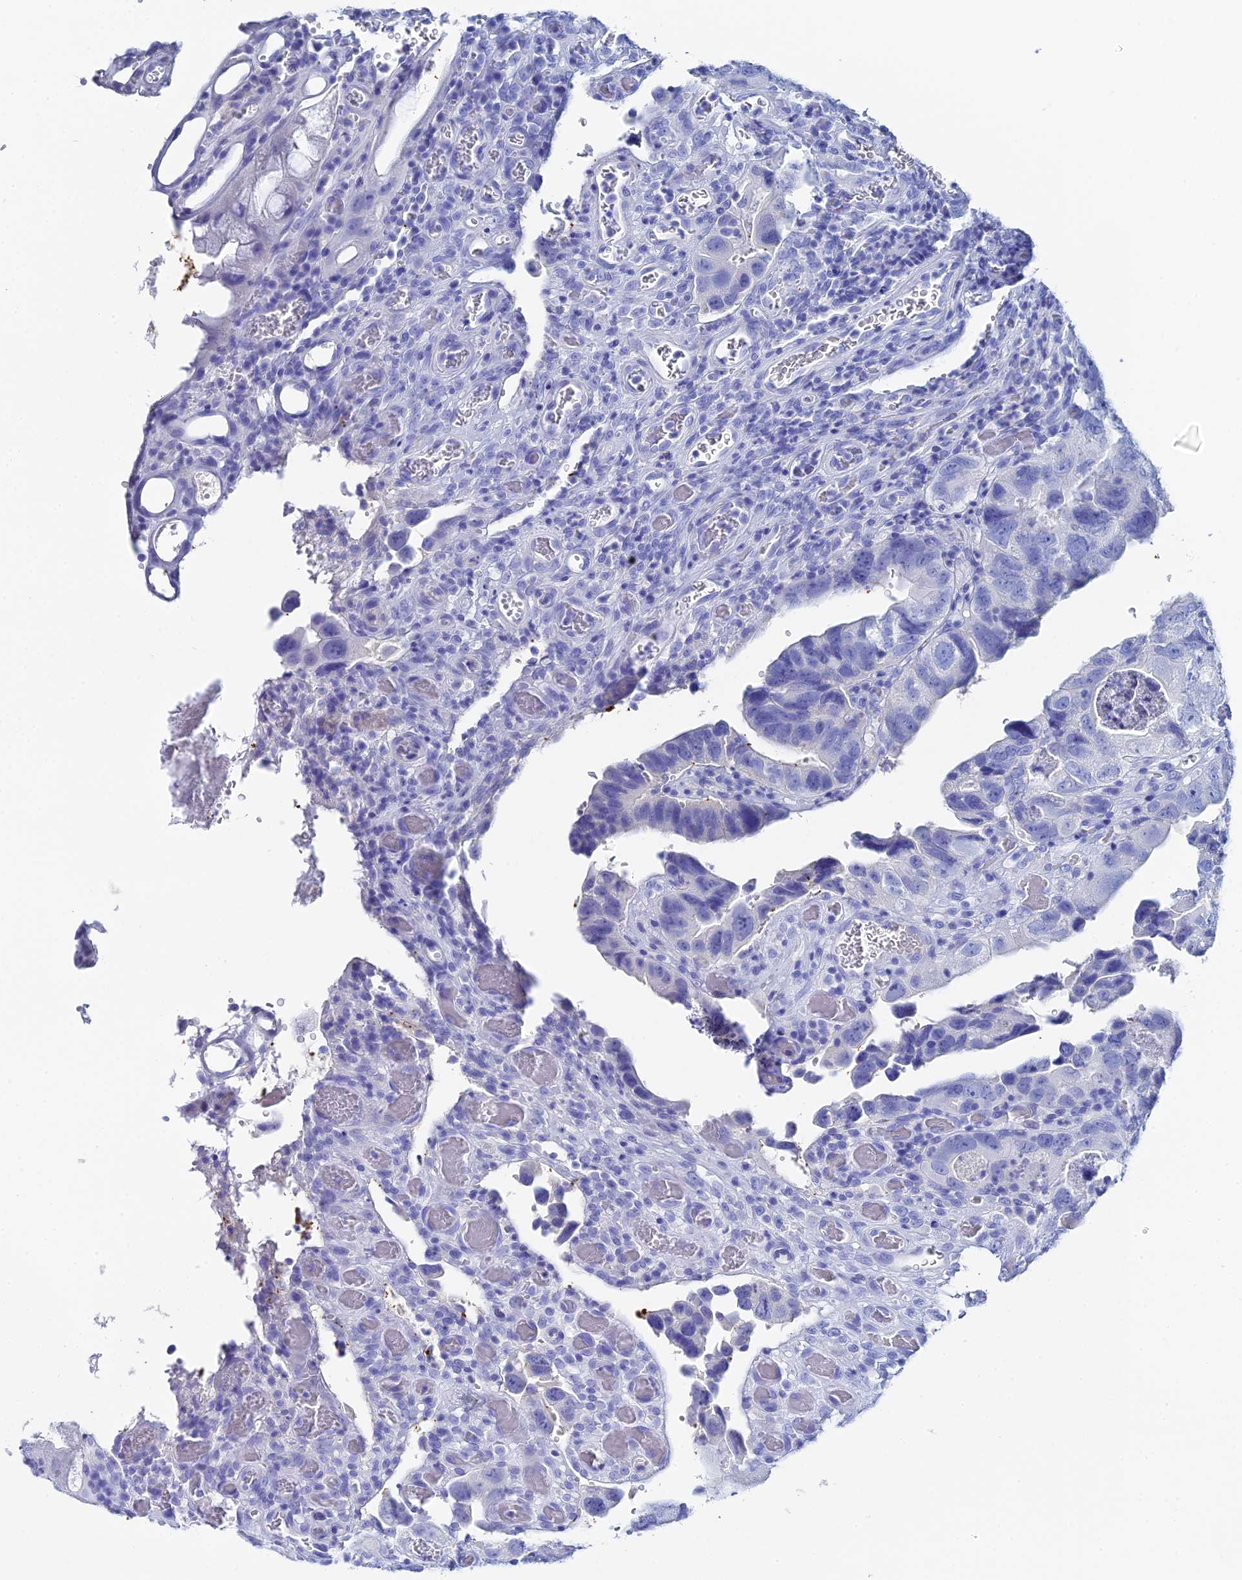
{"staining": {"intensity": "negative", "quantity": "none", "location": "none"}, "tissue": "colorectal cancer", "cell_type": "Tumor cells", "image_type": "cancer", "snomed": [{"axis": "morphology", "description": "Adenocarcinoma, NOS"}, {"axis": "topography", "description": "Rectum"}], "caption": "Tumor cells show no significant protein expression in colorectal cancer.", "gene": "CELA3A", "patient": {"sex": "male", "age": 63}}